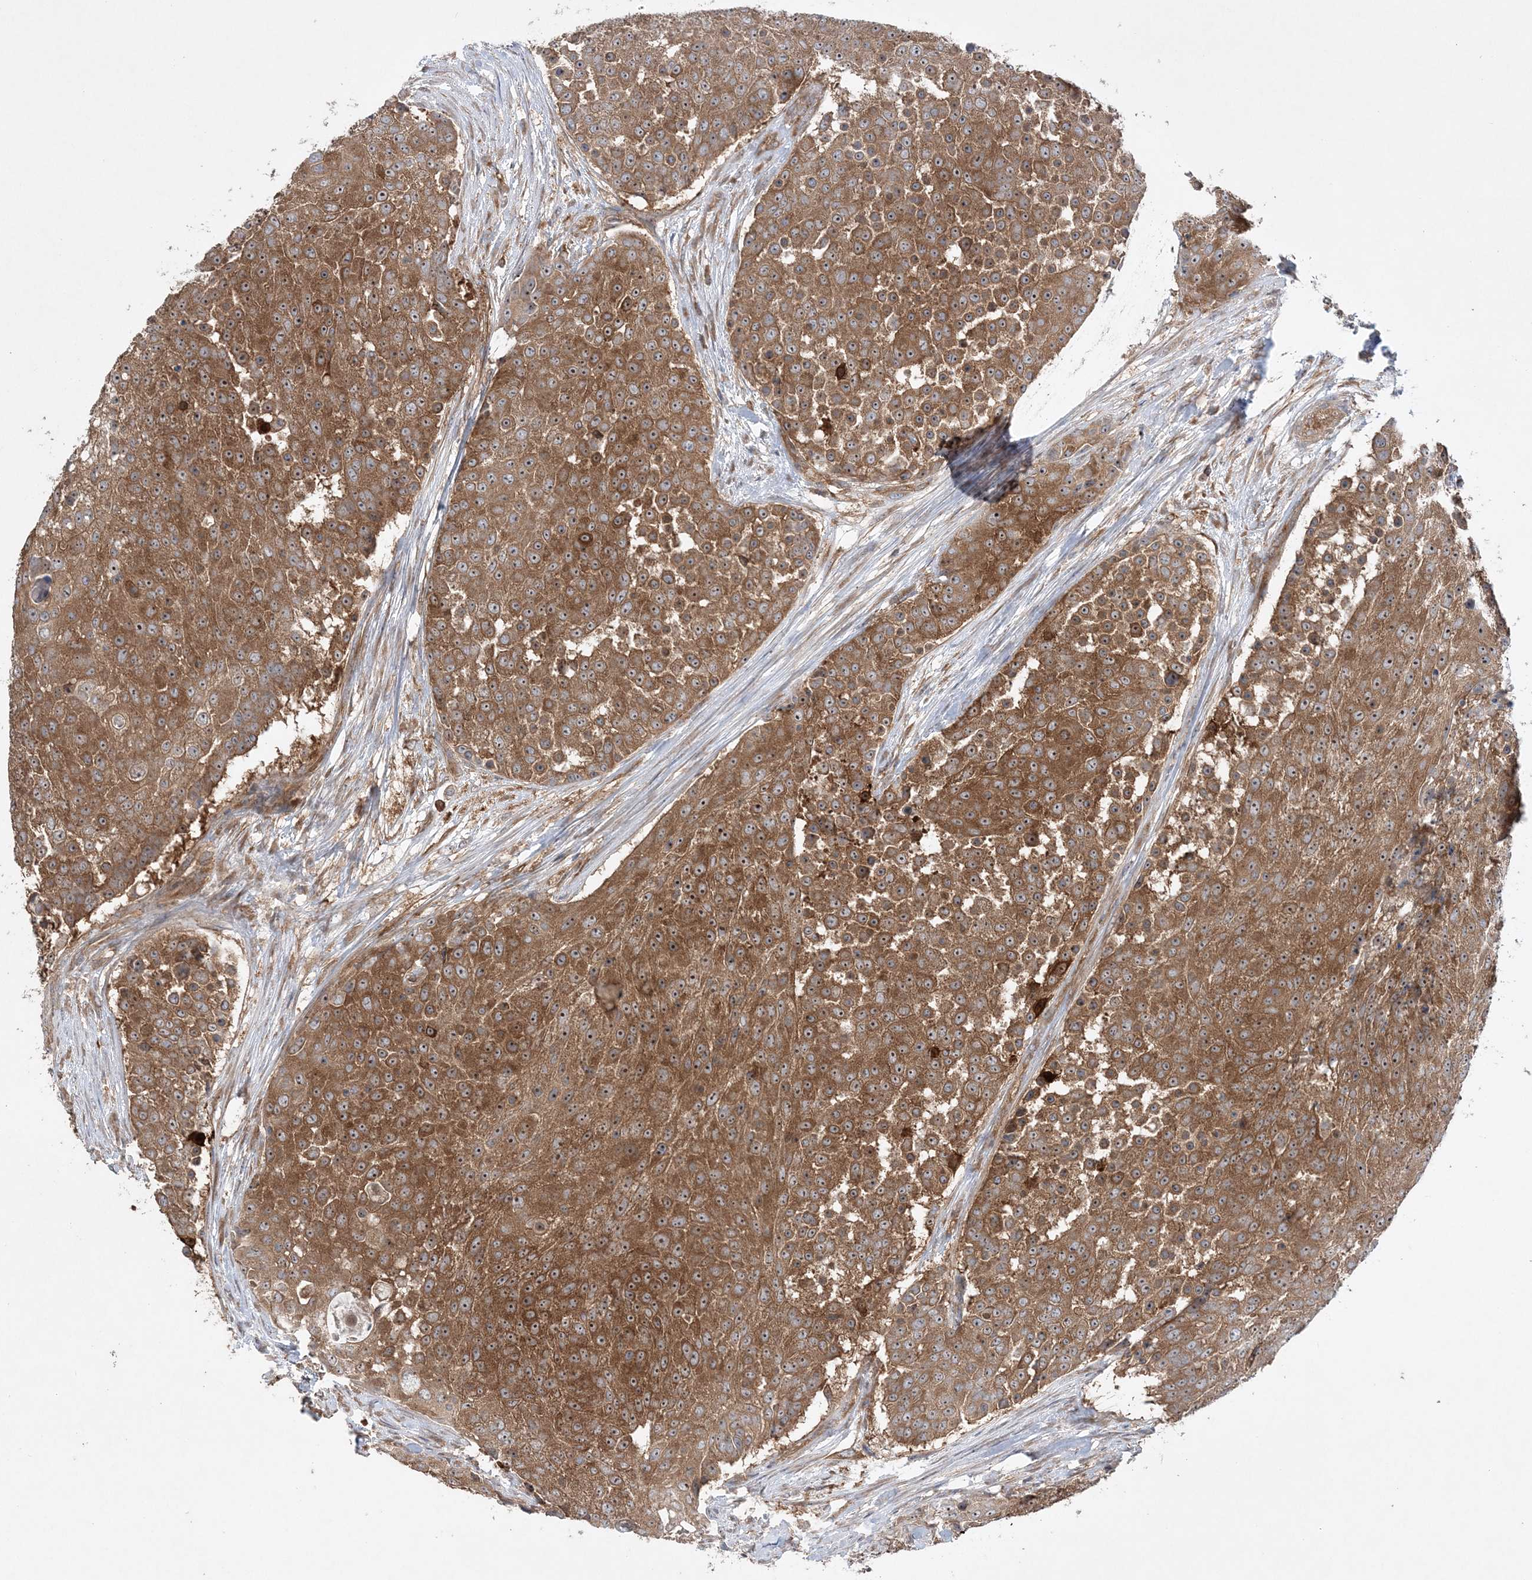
{"staining": {"intensity": "moderate", "quantity": ">75%", "location": "cytoplasmic/membranous,nuclear"}, "tissue": "urothelial cancer", "cell_type": "Tumor cells", "image_type": "cancer", "snomed": [{"axis": "morphology", "description": "Urothelial carcinoma, High grade"}, {"axis": "topography", "description": "Urinary bladder"}], "caption": "An image of urothelial cancer stained for a protein exhibits moderate cytoplasmic/membranous and nuclear brown staining in tumor cells. Nuclei are stained in blue.", "gene": "ACAP2", "patient": {"sex": "female", "age": 63}}